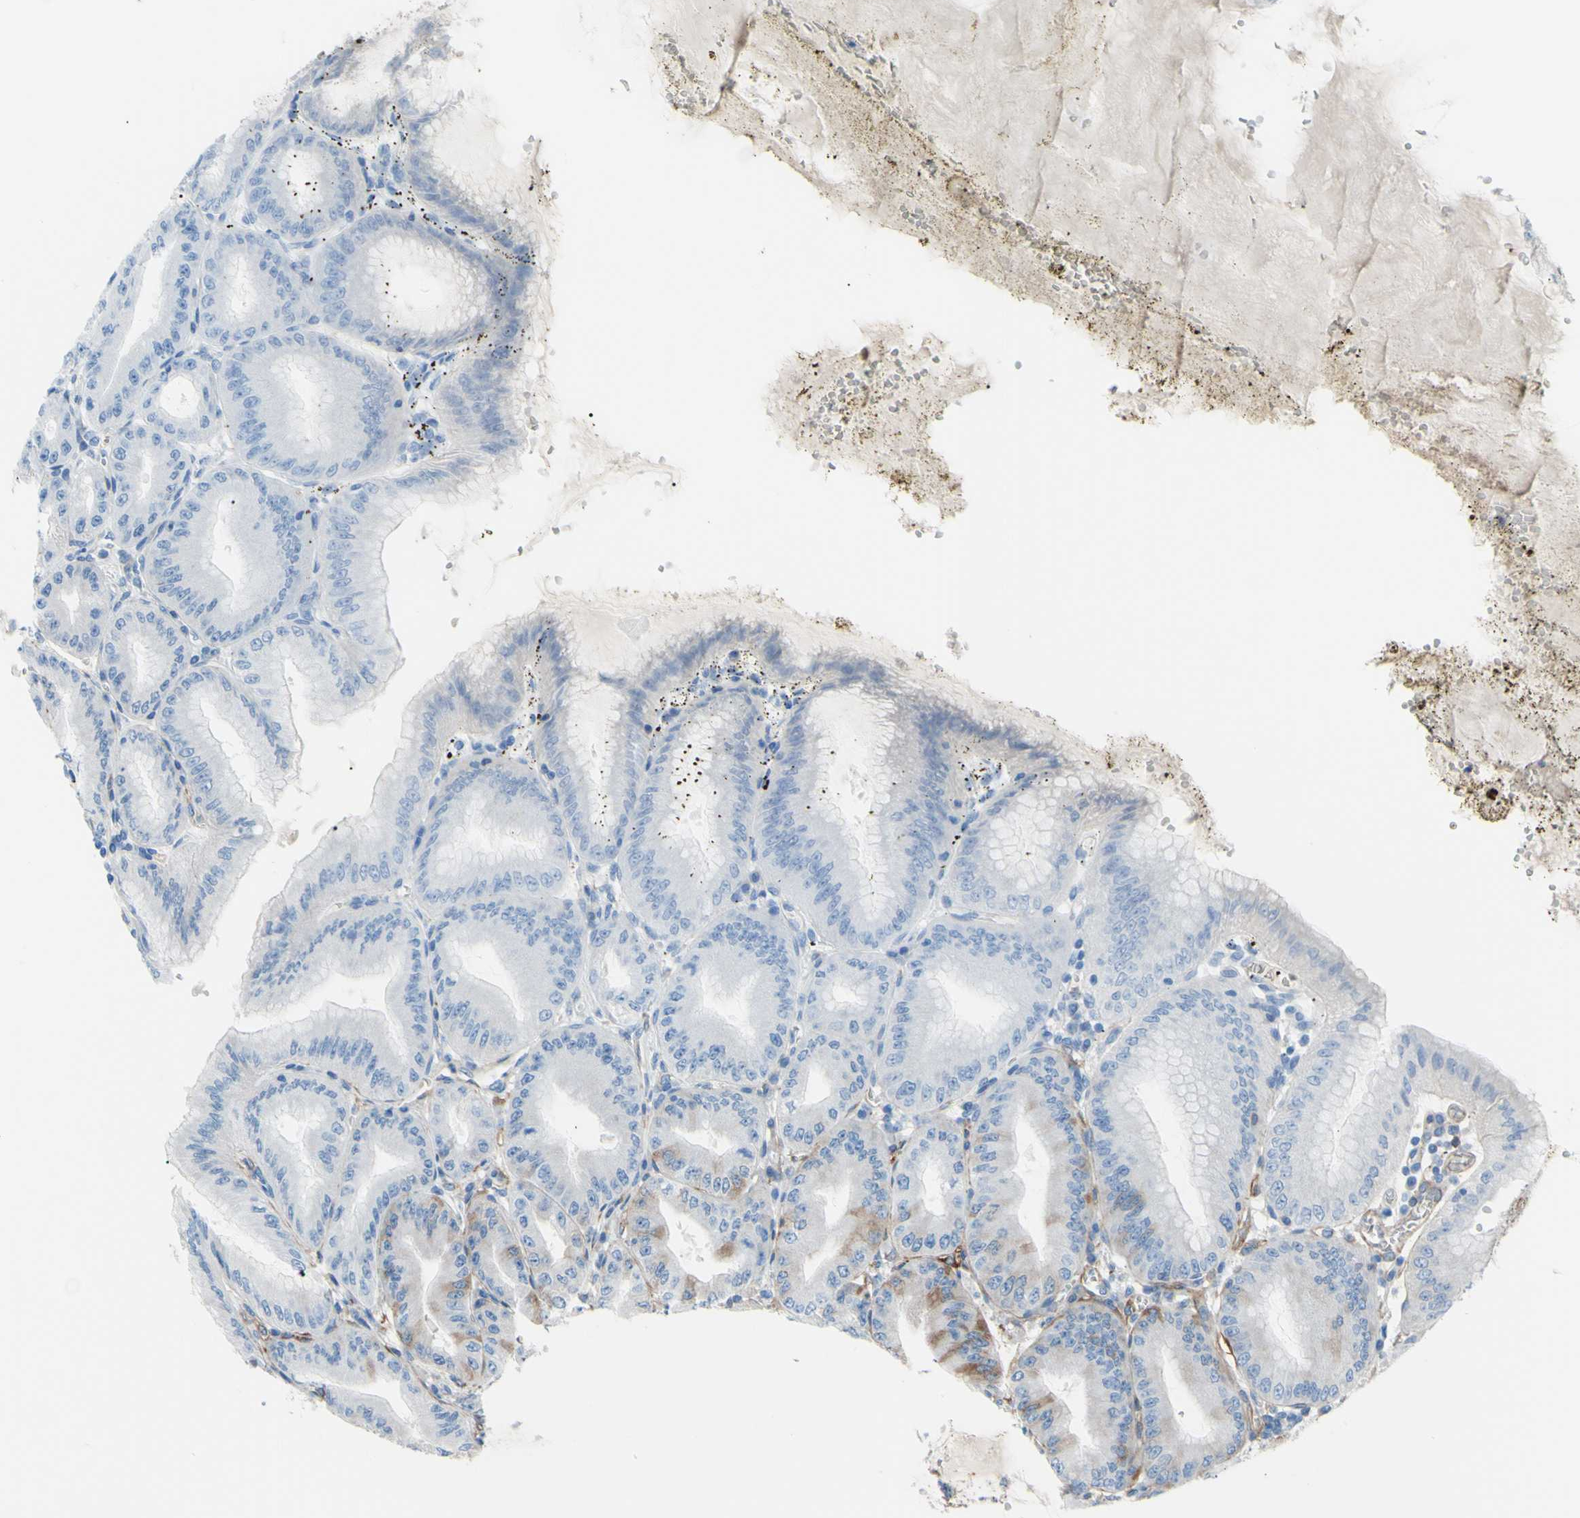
{"staining": {"intensity": "moderate", "quantity": "25%-75%", "location": "cytoplasmic/membranous"}, "tissue": "stomach", "cell_type": "Glandular cells", "image_type": "normal", "snomed": [{"axis": "morphology", "description": "Normal tissue, NOS"}, {"axis": "topography", "description": "Stomach, lower"}], "caption": "A brown stain labels moderate cytoplasmic/membranous positivity of a protein in glandular cells of unremarkable stomach. (IHC, brightfield microscopy, high magnification).", "gene": "ADD1", "patient": {"sex": "male", "age": 71}}